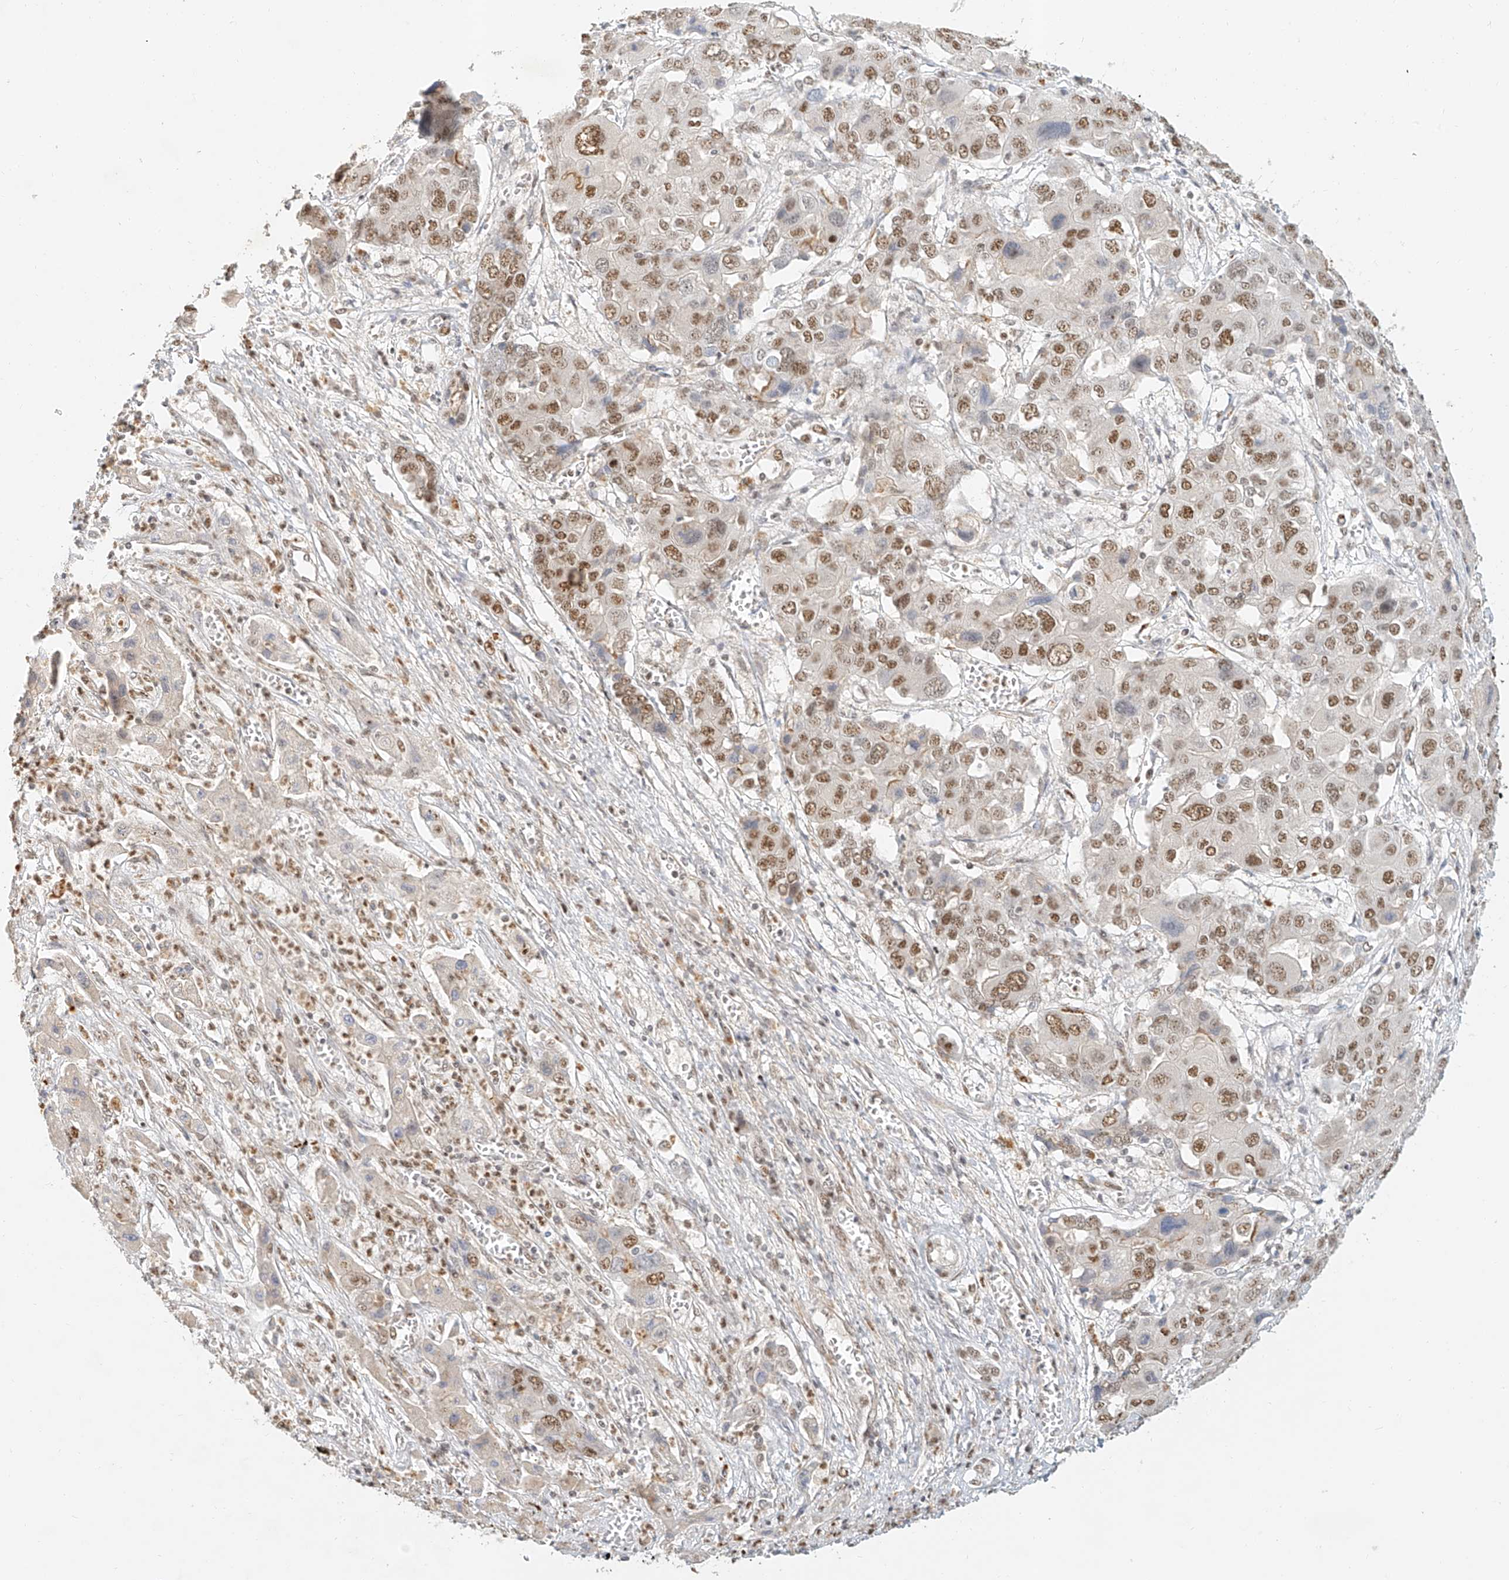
{"staining": {"intensity": "moderate", "quantity": ">75%", "location": "nuclear"}, "tissue": "liver cancer", "cell_type": "Tumor cells", "image_type": "cancer", "snomed": [{"axis": "morphology", "description": "Cholangiocarcinoma"}, {"axis": "topography", "description": "Liver"}], "caption": "Immunohistochemistry (IHC) (DAB) staining of liver cholangiocarcinoma demonstrates moderate nuclear protein expression in approximately >75% of tumor cells.", "gene": "CXorf58", "patient": {"sex": "male", "age": 67}}